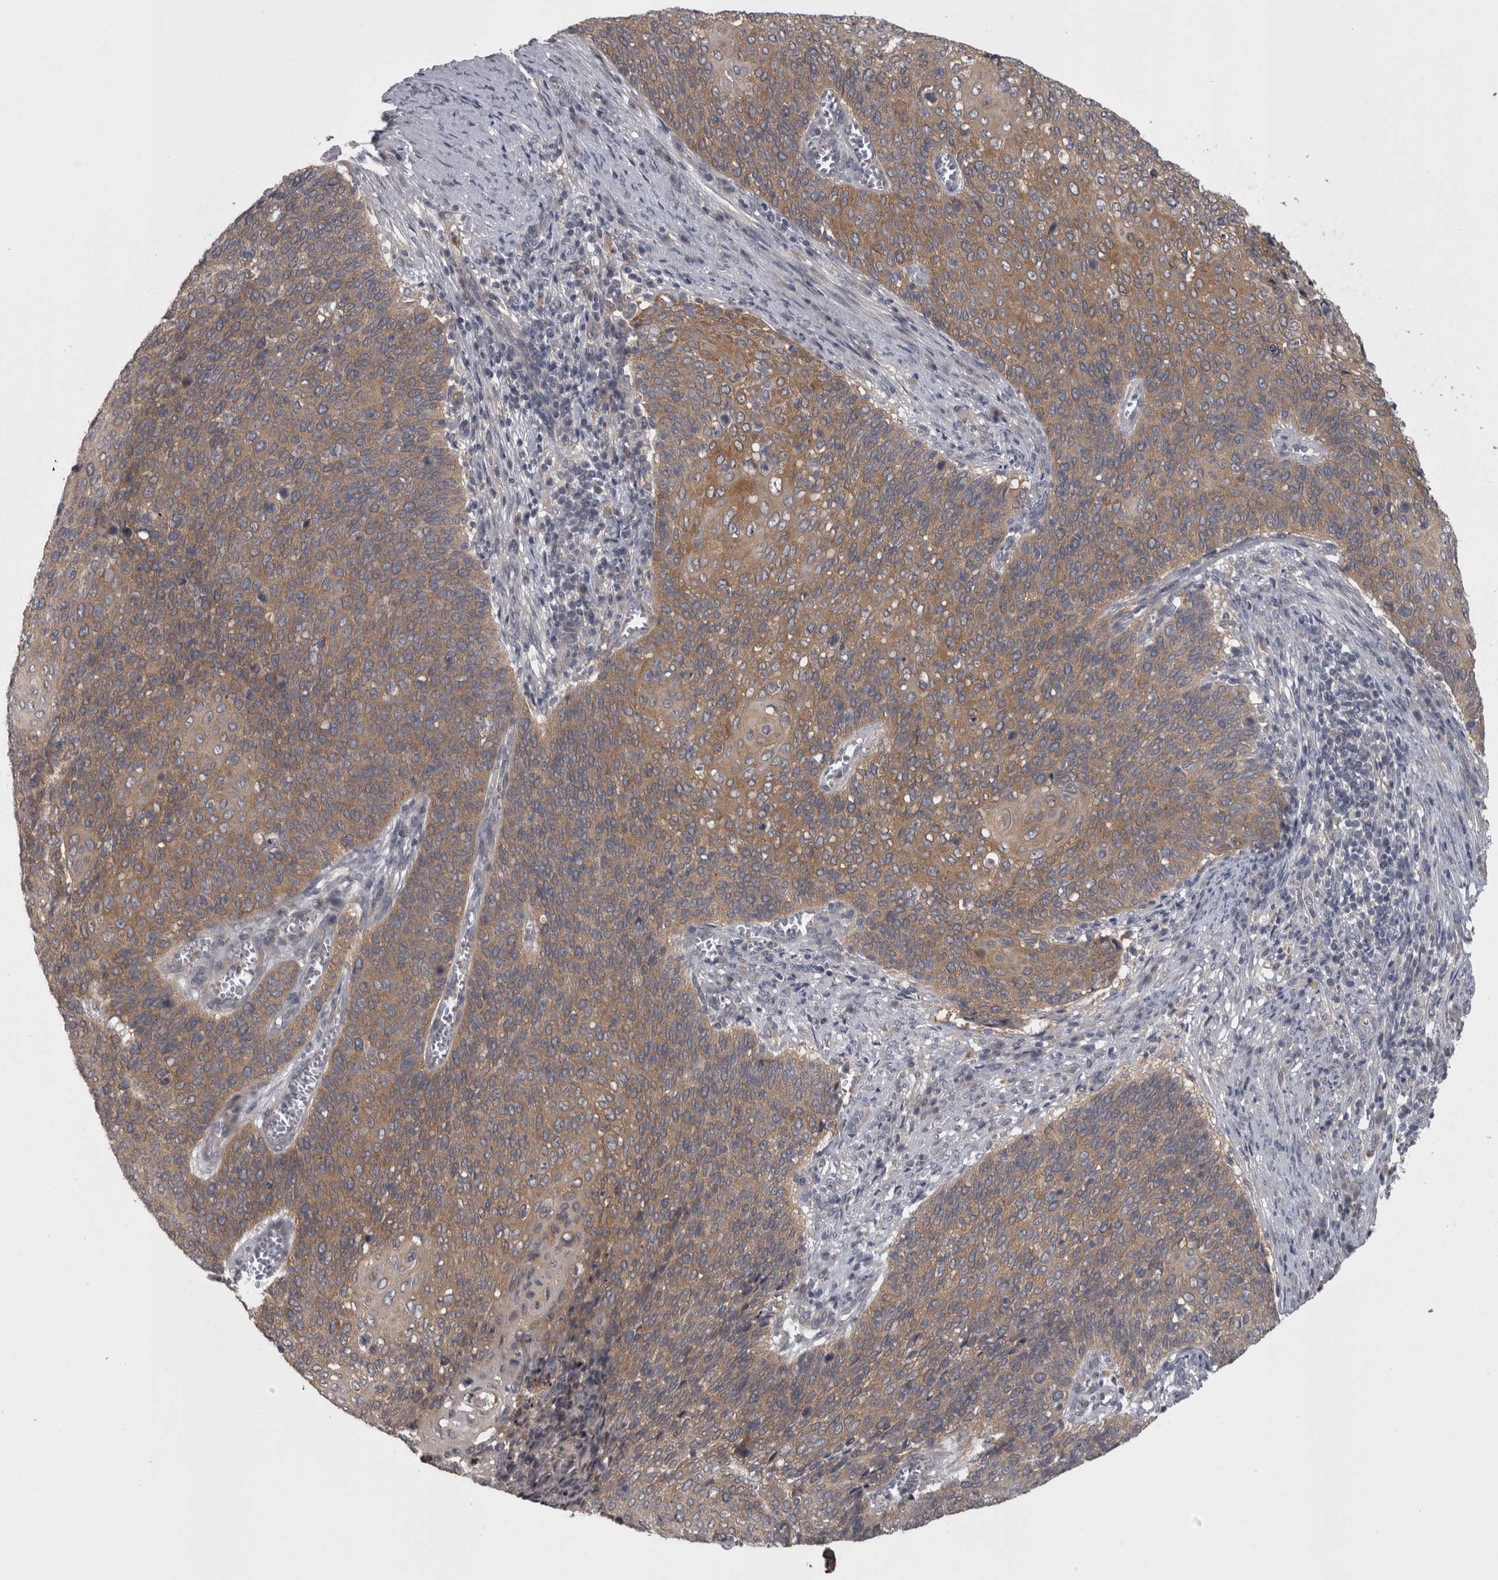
{"staining": {"intensity": "moderate", "quantity": ">75%", "location": "cytoplasmic/membranous"}, "tissue": "cervical cancer", "cell_type": "Tumor cells", "image_type": "cancer", "snomed": [{"axis": "morphology", "description": "Squamous cell carcinoma, NOS"}, {"axis": "topography", "description": "Cervix"}], "caption": "Brown immunohistochemical staining in cervical cancer exhibits moderate cytoplasmic/membranous staining in about >75% of tumor cells.", "gene": "PRKCI", "patient": {"sex": "female", "age": 39}}